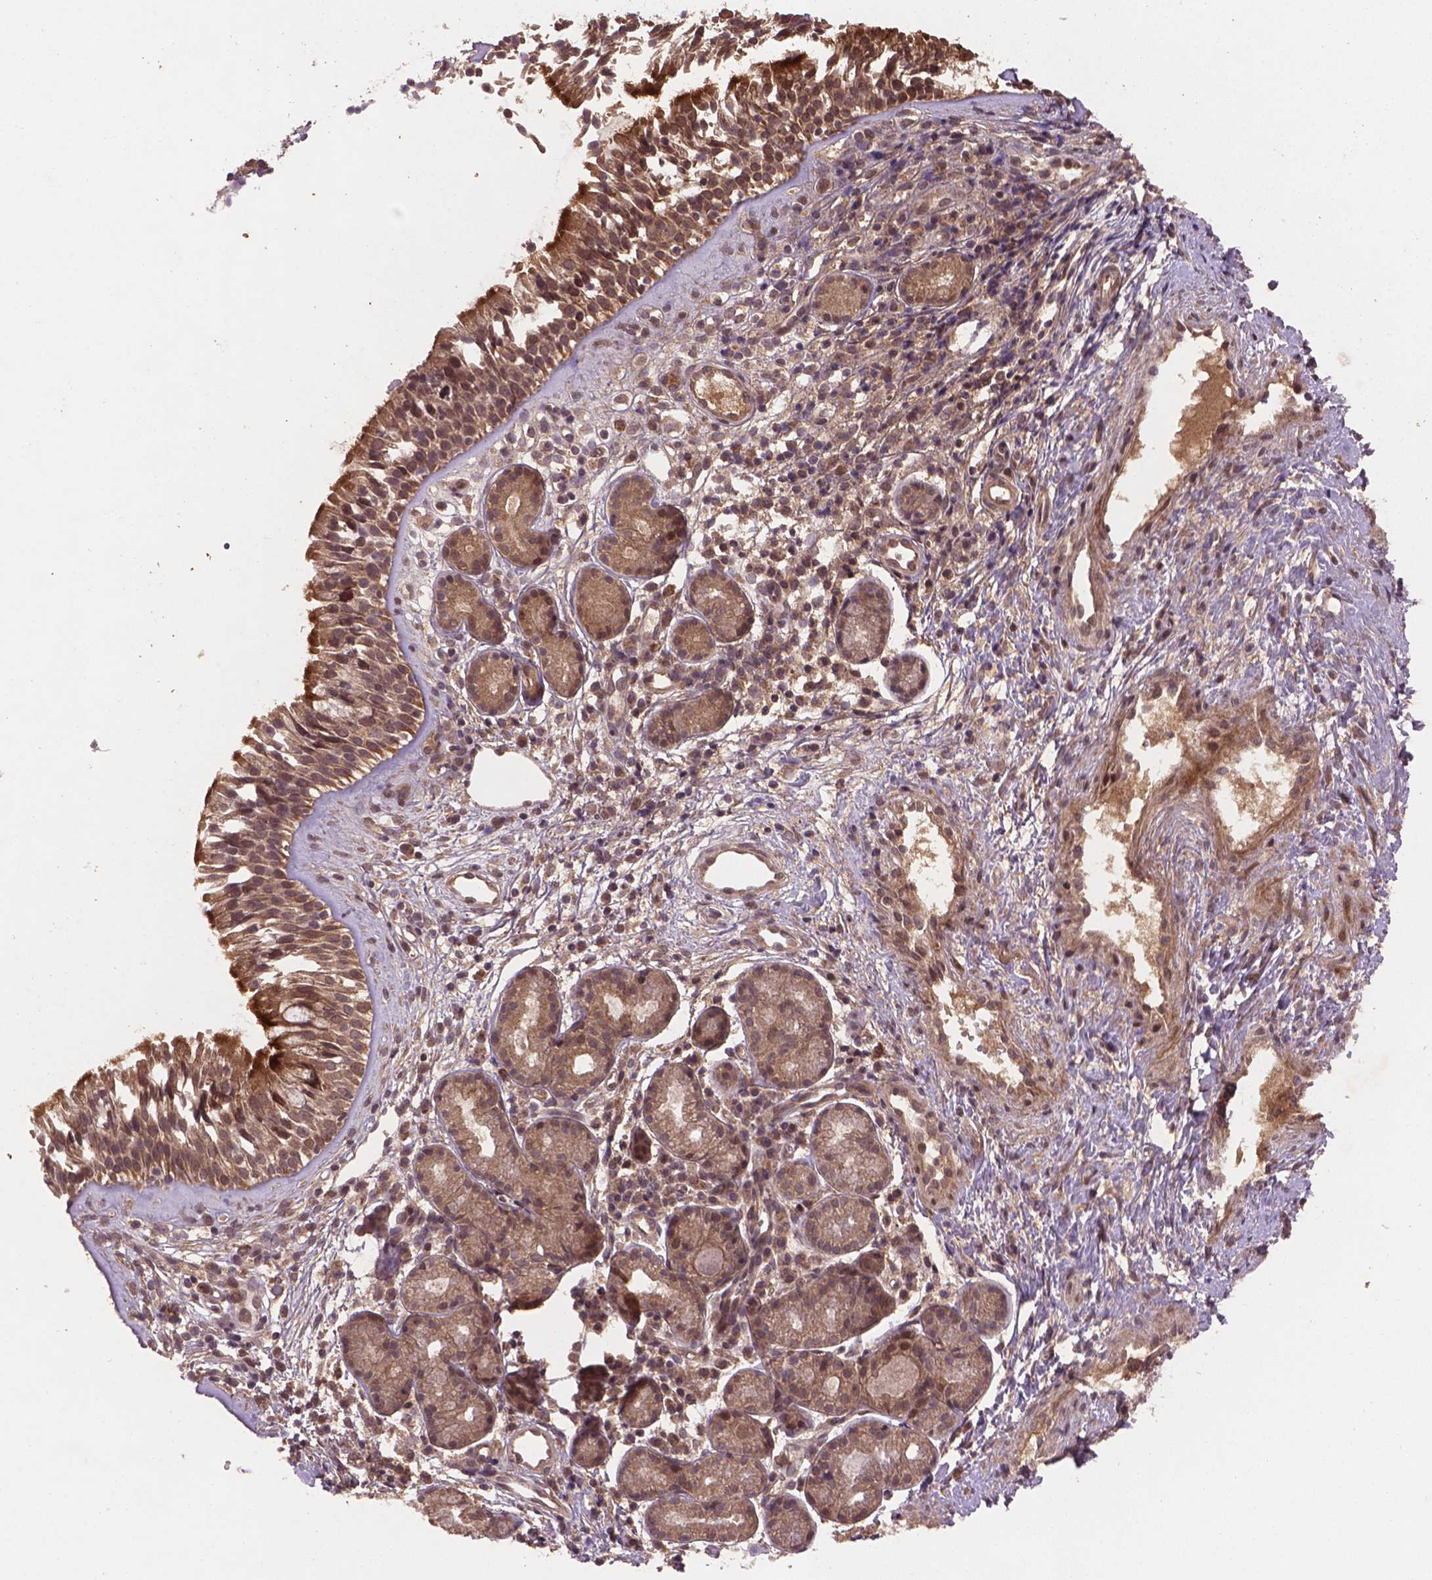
{"staining": {"intensity": "moderate", "quantity": ">75%", "location": "cytoplasmic/membranous,nuclear"}, "tissue": "nasopharynx", "cell_type": "Respiratory epithelial cells", "image_type": "normal", "snomed": [{"axis": "morphology", "description": "Normal tissue, NOS"}, {"axis": "topography", "description": "Nasopharynx"}], "caption": "This image exhibits IHC staining of benign nasopharynx, with medium moderate cytoplasmic/membranous,nuclear staining in approximately >75% of respiratory epithelial cells.", "gene": "NIPAL2", "patient": {"sex": "male", "age": 58}}